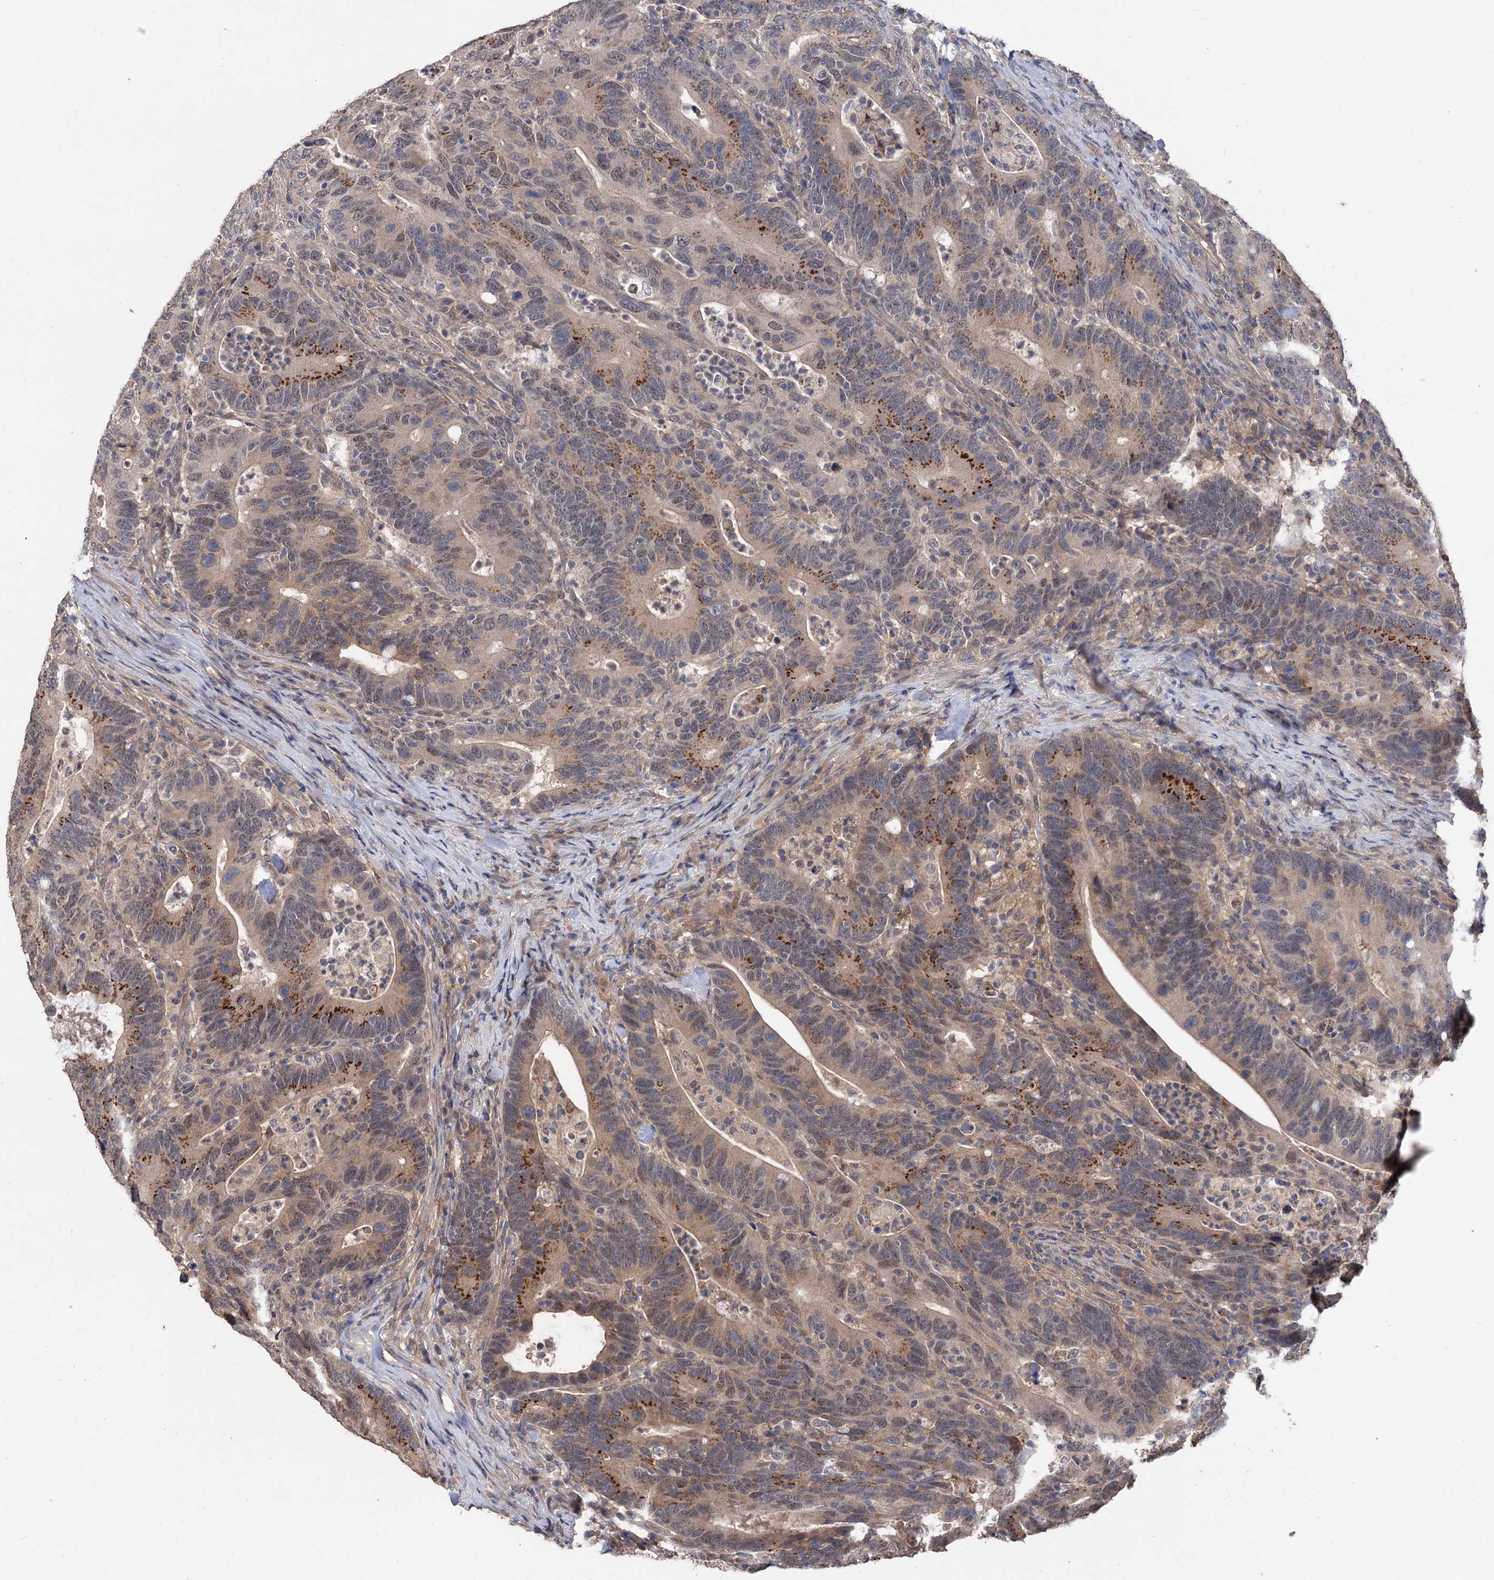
{"staining": {"intensity": "moderate", "quantity": "25%-75%", "location": "cytoplasmic/membranous,nuclear"}, "tissue": "colorectal cancer", "cell_type": "Tumor cells", "image_type": "cancer", "snomed": [{"axis": "morphology", "description": "Adenocarcinoma, NOS"}, {"axis": "topography", "description": "Colon"}], "caption": "Colorectal cancer (adenocarcinoma) stained for a protein (brown) demonstrates moderate cytoplasmic/membranous and nuclear positive expression in about 25%-75% of tumor cells.", "gene": "NUDCD2", "patient": {"sex": "female", "age": 66}}